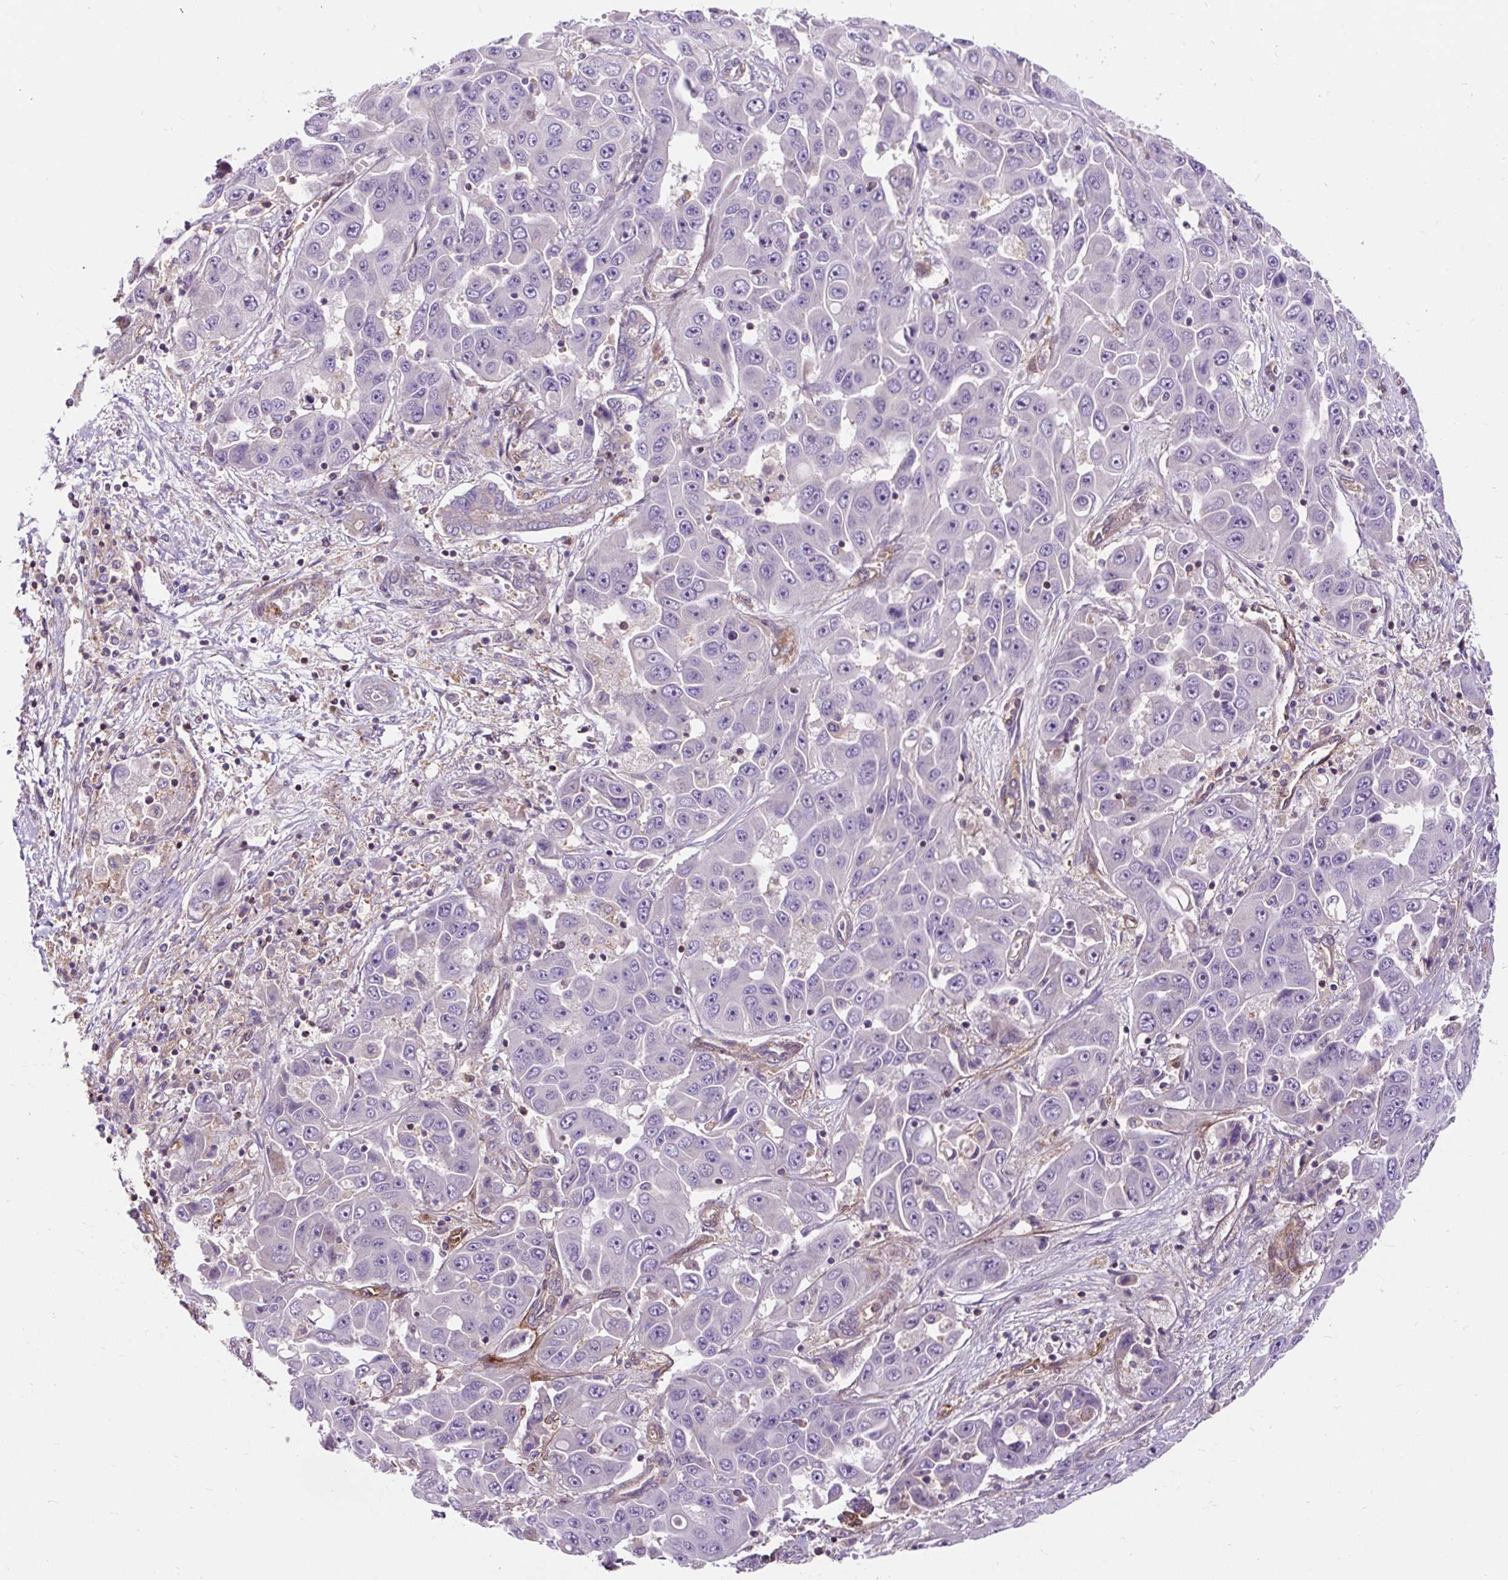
{"staining": {"intensity": "negative", "quantity": "none", "location": "none"}, "tissue": "liver cancer", "cell_type": "Tumor cells", "image_type": "cancer", "snomed": [{"axis": "morphology", "description": "Cholangiocarcinoma"}, {"axis": "topography", "description": "Liver"}], "caption": "The image exhibits no significant staining in tumor cells of liver cholangiocarcinoma.", "gene": "PCDHGB3", "patient": {"sex": "female", "age": 52}}